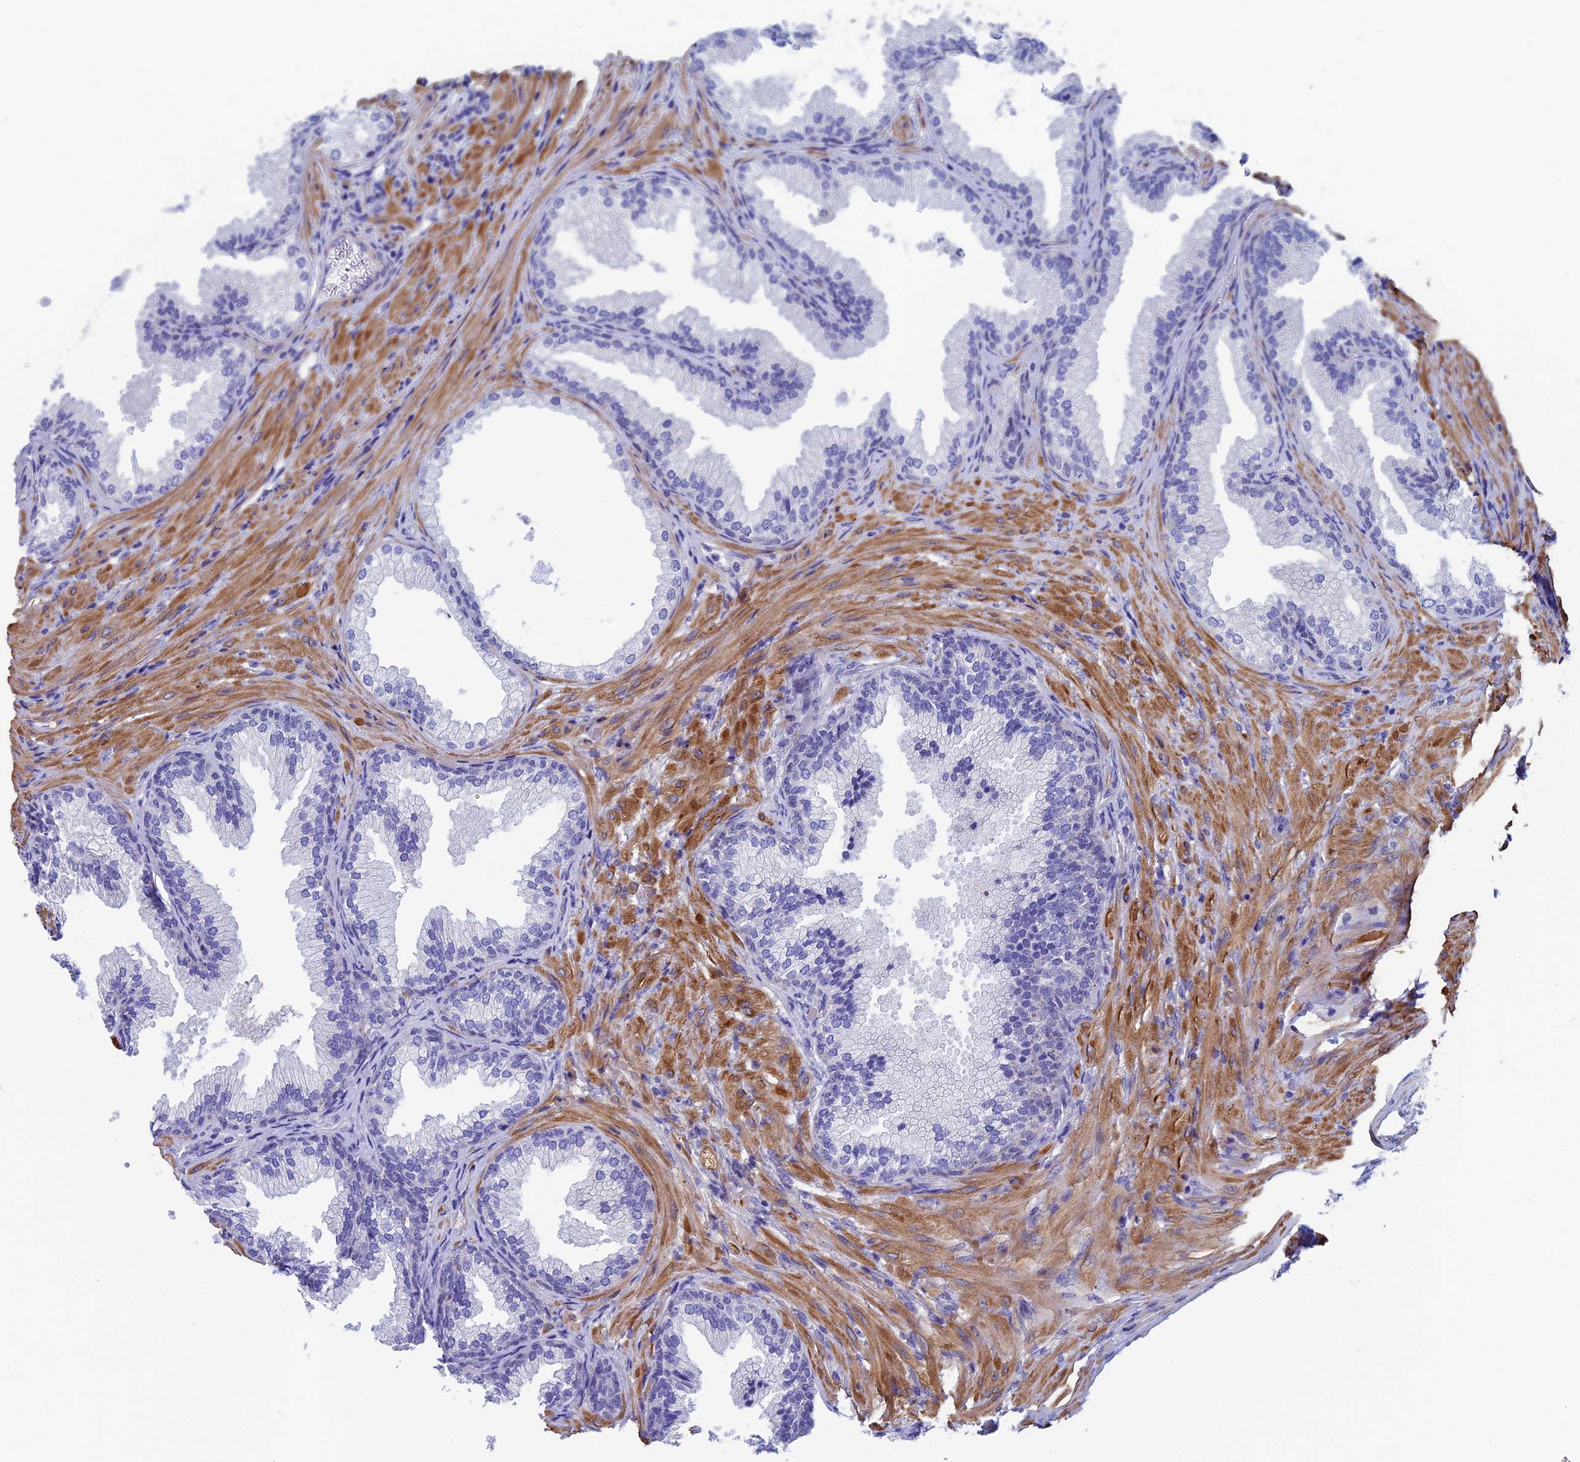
{"staining": {"intensity": "negative", "quantity": "none", "location": "none"}, "tissue": "prostate", "cell_type": "Glandular cells", "image_type": "normal", "snomed": [{"axis": "morphology", "description": "Normal tissue, NOS"}, {"axis": "topography", "description": "Prostate"}], "caption": "Immunohistochemistry (IHC) micrograph of benign prostate: prostate stained with DAB shows no significant protein staining in glandular cells. The staining is performed using DAB brown chromogen with nuclei counter-stained in using hematoxylin.", "gene": "ADH7", "patient": {"sex": "male", "age": 76}}